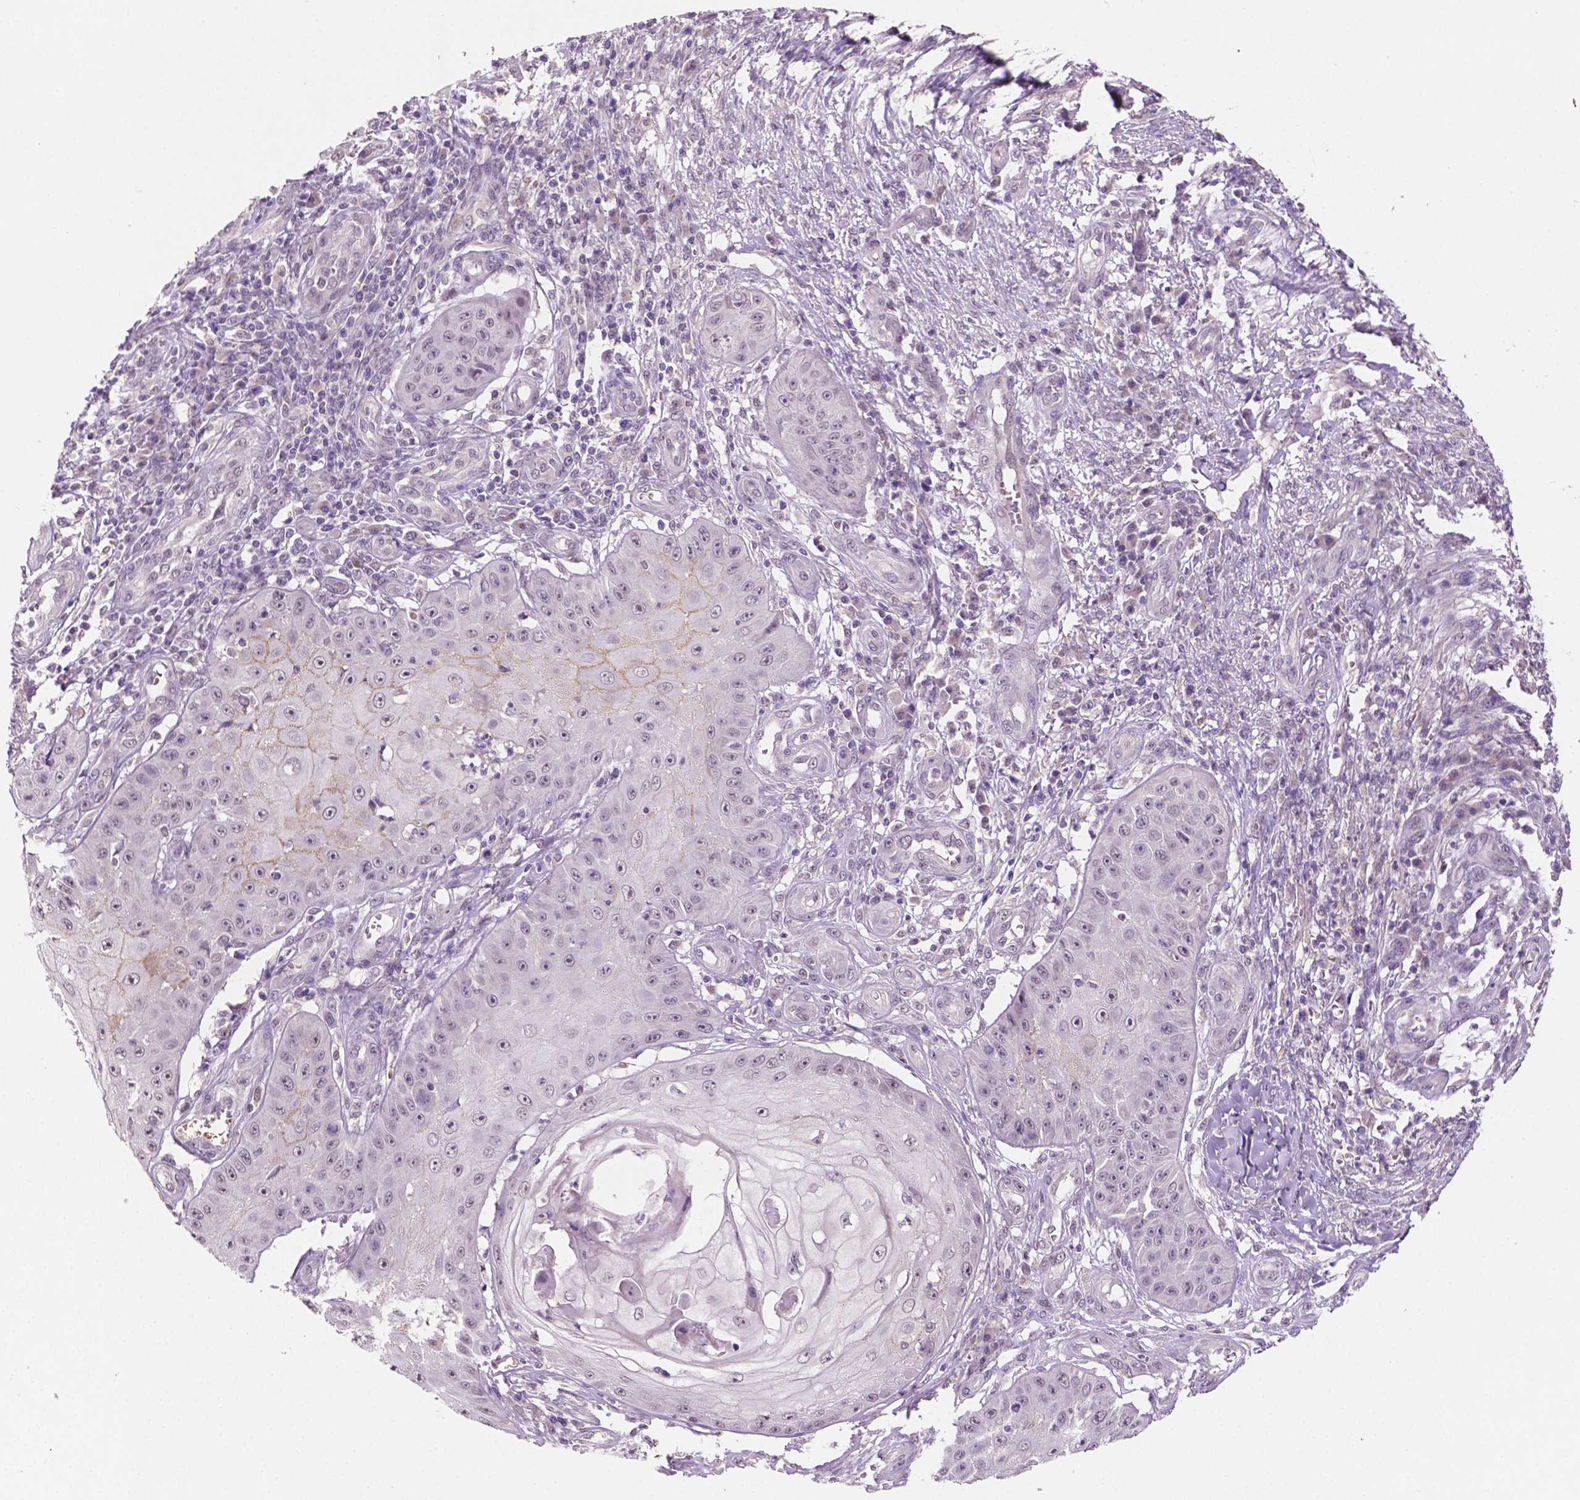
{"staining": {"intensity": "negative", "quantity": "none", "location": "none"}, "tissue": "skin cancer", "cell_type": "Tumor cells", "image_type": "cancer", "snomed": [{"axis": "morphology", "description": "Squamous cell carcinoma, NOS"}, {"axis": "topography", "description": "Skin"}], "caption": "Human skin squamous cell carcinoma stained for a protein using immunohistochemistry exhibits no positivity in tumor cells.", "gene": "SHLD3", "patient": {"sex": "male", "age": 70}}